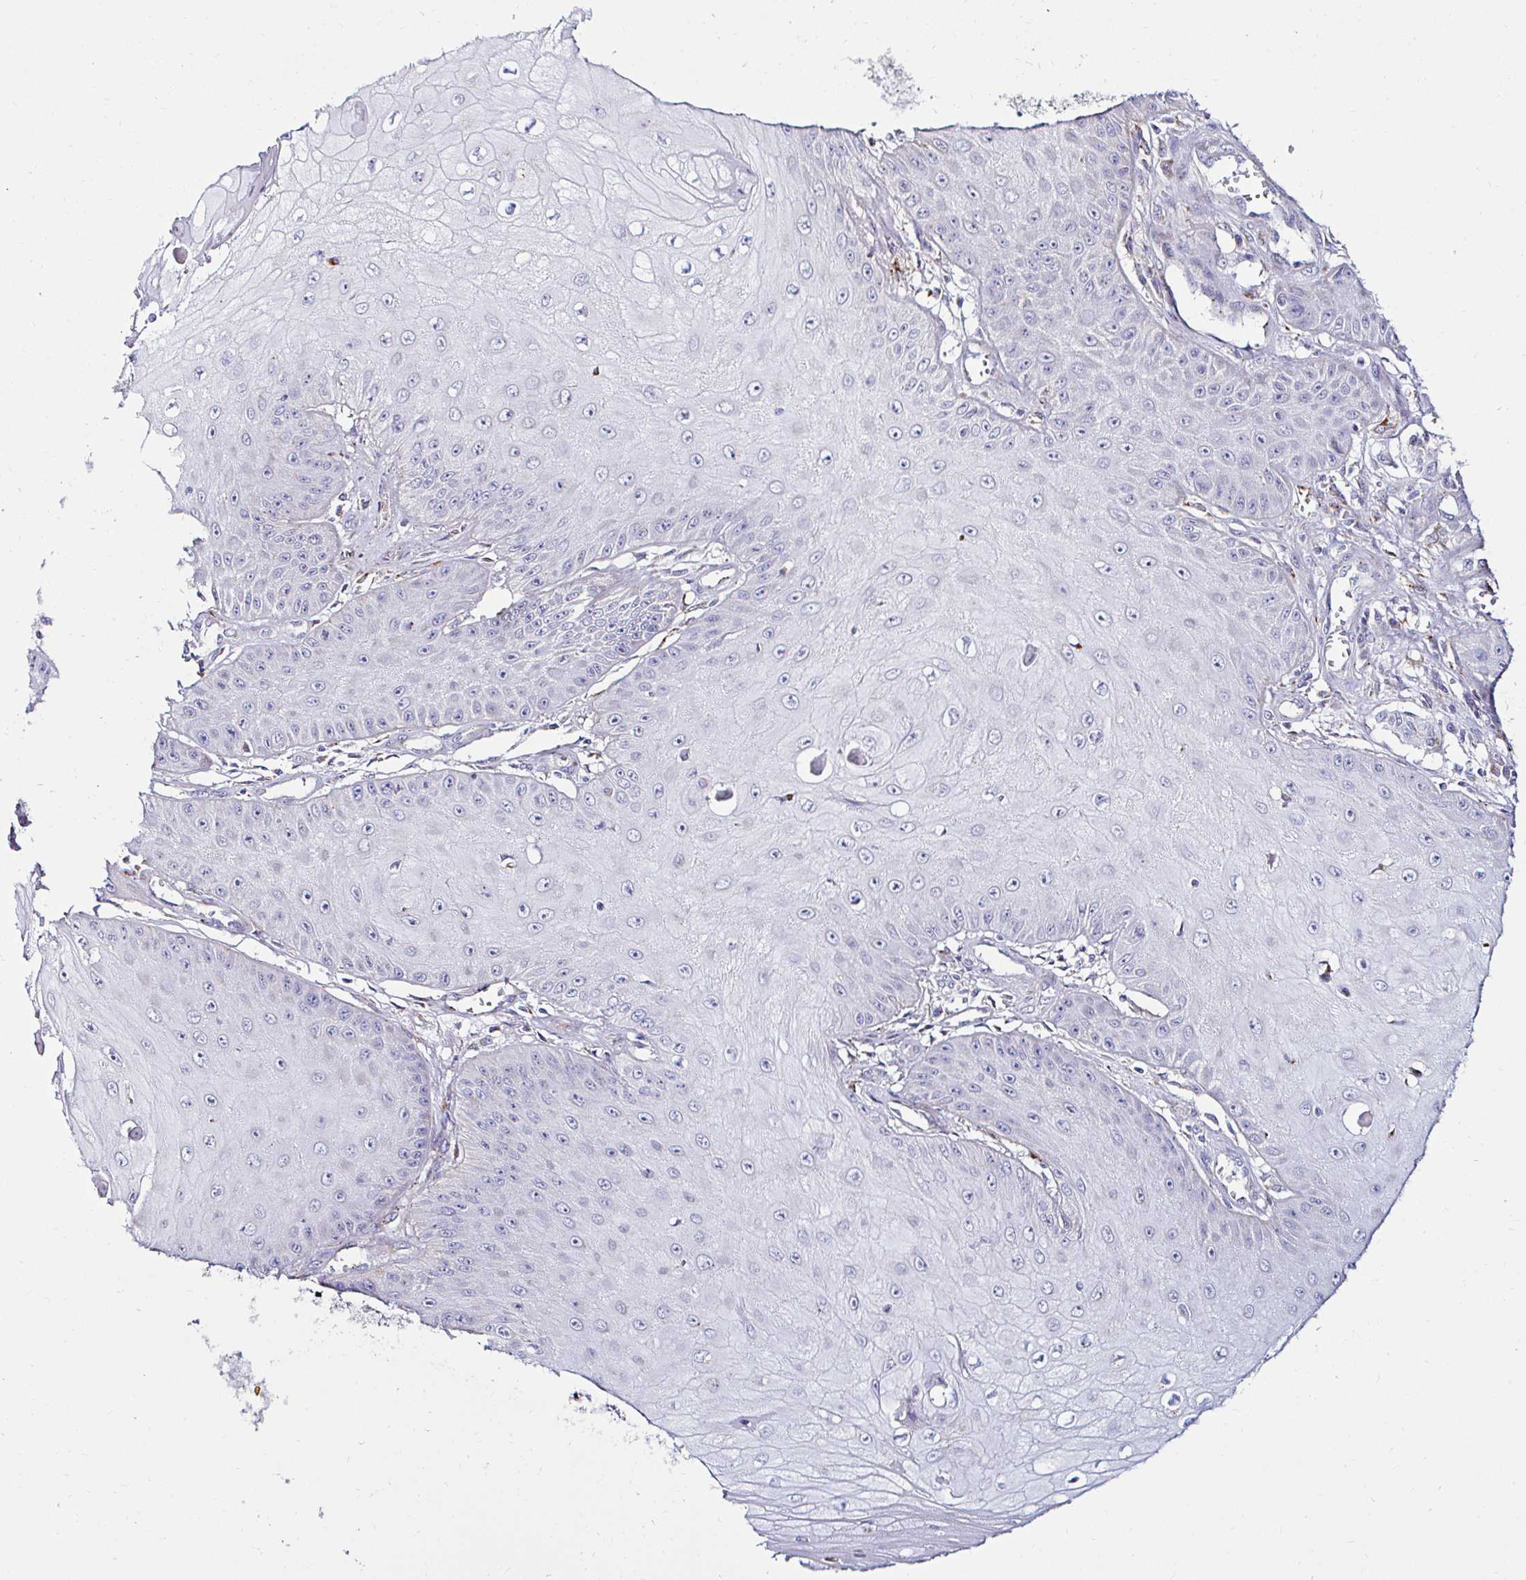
{"staining": {"intensity": "negative", "quantity": "none", "location": "none"}, "tissue": "skin cancer", "cell_type": "Tumor cells", "image_type": "cancer", "snomed": [{"axis": "morphology", "description": "Squamous cell carcinoma, NOS"}, {"axis": "topography", "description": "Skin"}], "caption": "Tumor cells are negative for protein expression in human skin cancer. (DAB (3,3'-diaminobenzidine) IHC with hematoxylin counter stain).", "gene": "GALNS", "patient": {"sex": "male", "age": 70}}